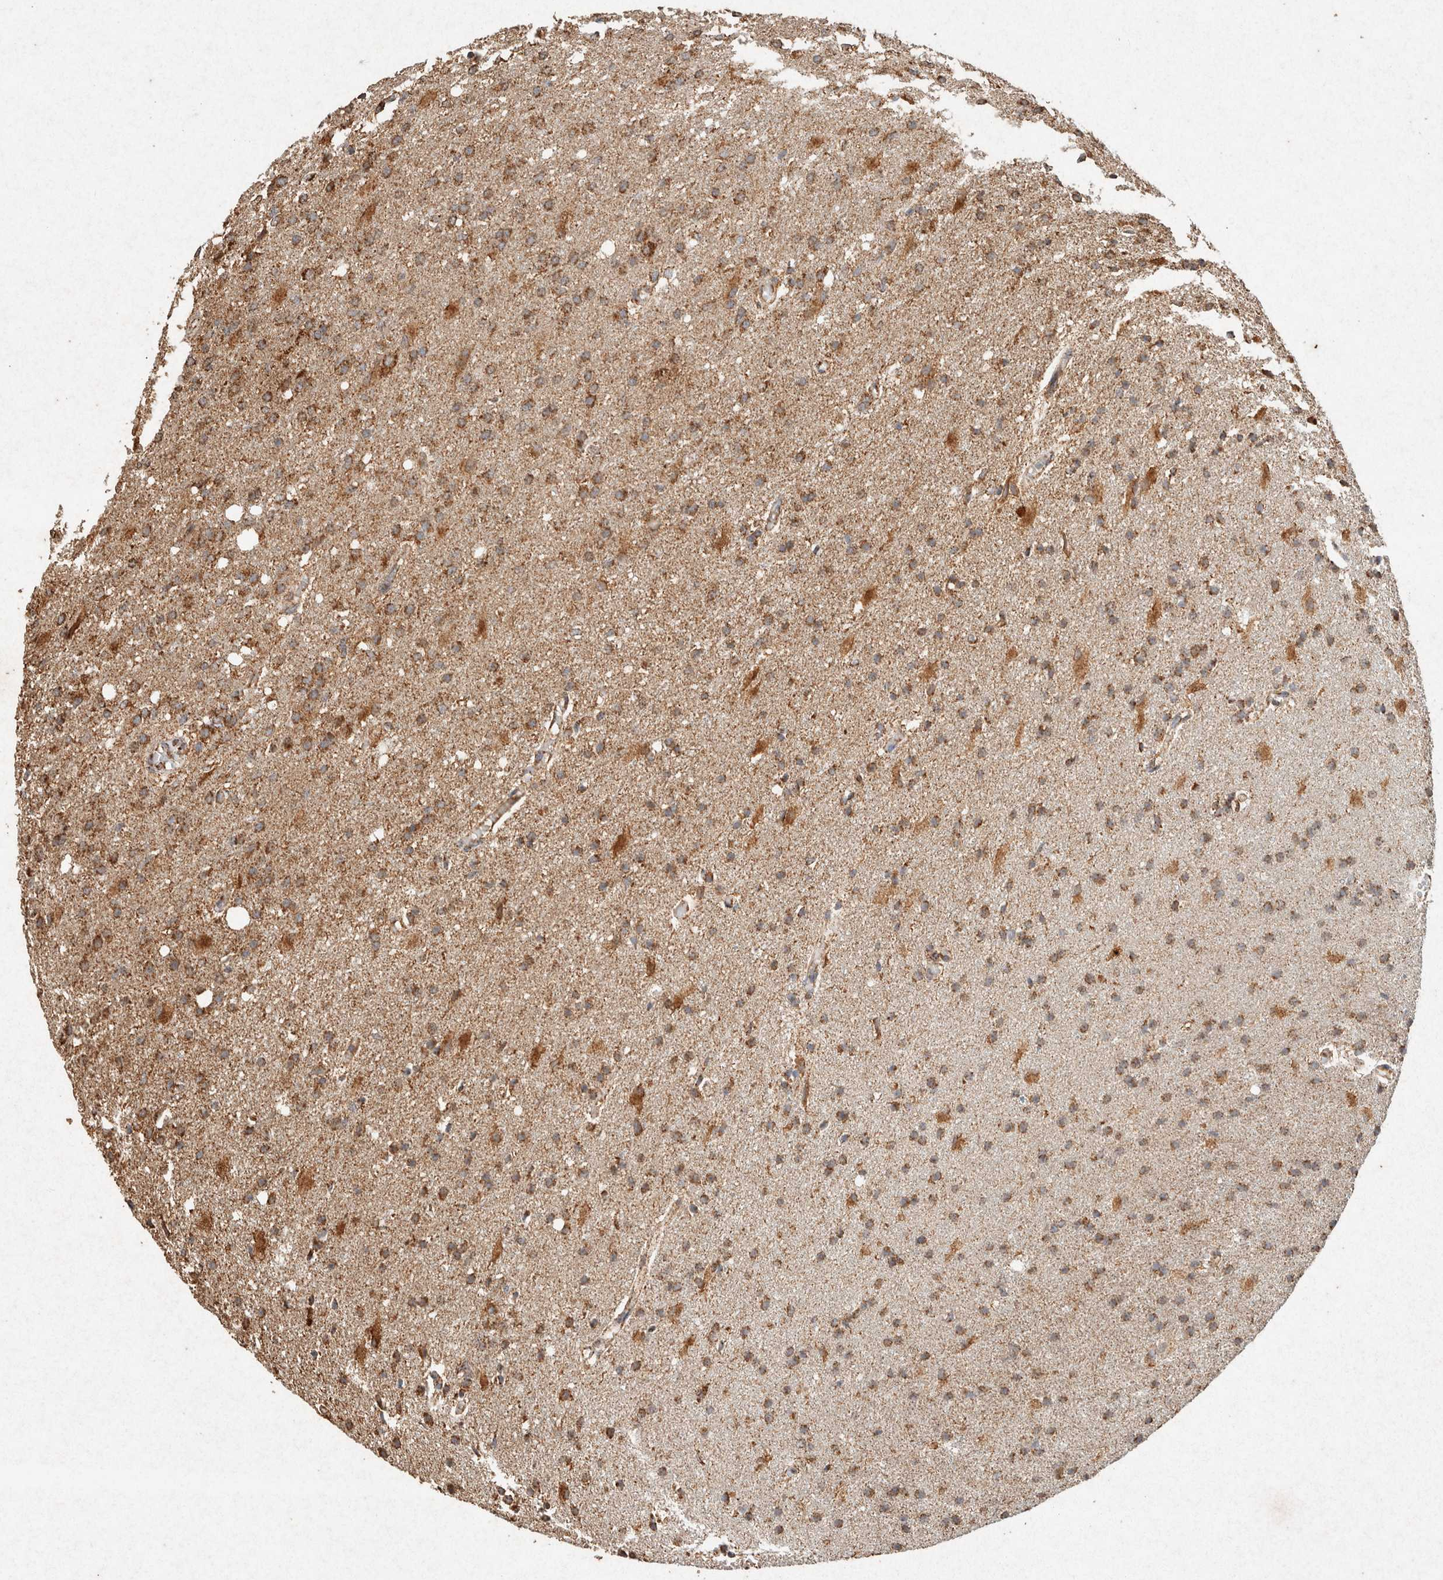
{"staining": {"intensity": "moderate", "quantity": ">75%", "location": "cytoplasmic/membranous"}, "tissue": "glioma", "cell_type": "Tumor cells", "image_type": "cancer", "snomed": [{"axis": "morphology", "description": "Normal tissue, NOS"}, {"axis": "morphology", "description": "Glioma, malignant, High grade"}, {"axis": "topography", "description": "Cerebral cortex"}], "caption": "Human malignant glioma (high-grade) stained with a protein marker displays moderate staining in tumor cells.", "gene": "SDC2", "patient": {"sex": "male", "age": 77}}